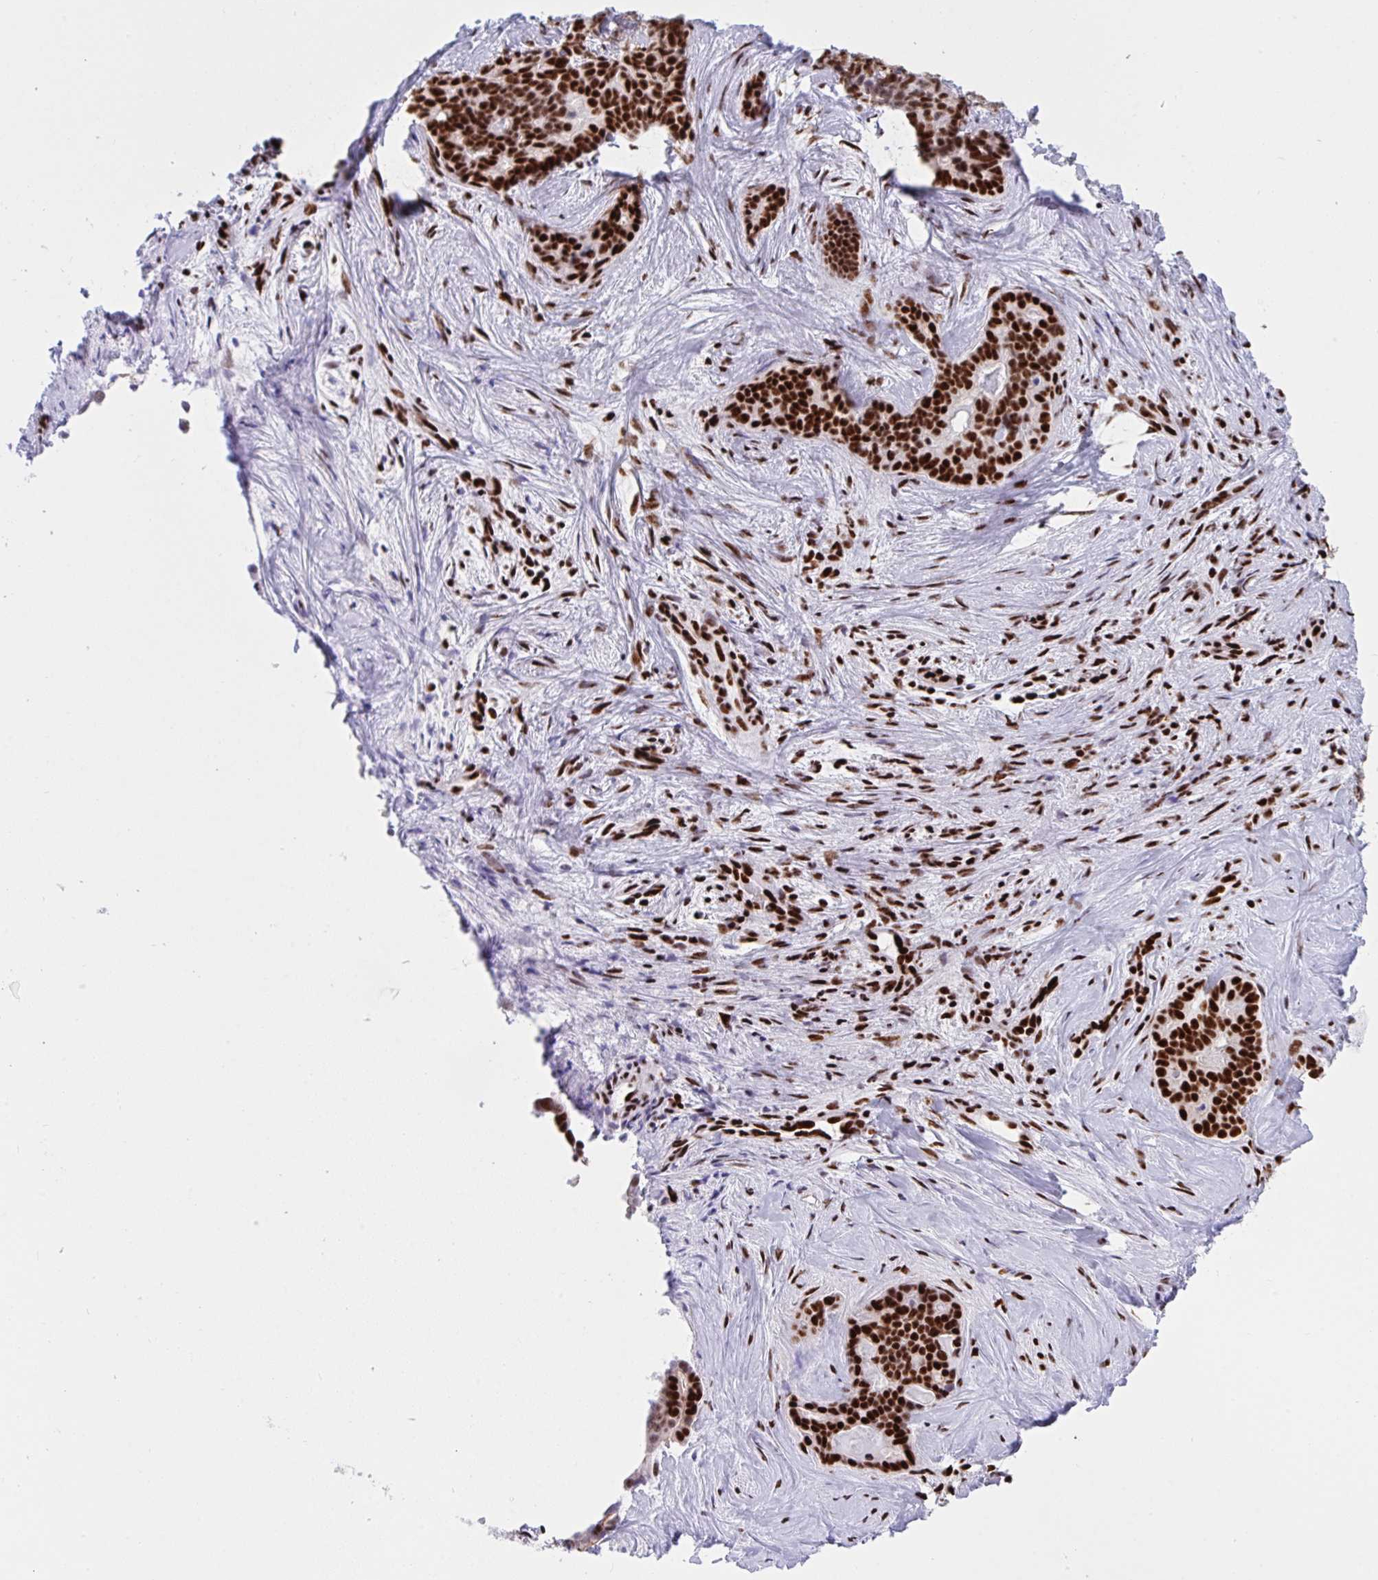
{"staining": {"intensity": "strong", "quantity": ">75%", "location": "nuclear"}, "tissue": "liver cancer", "cell_type": "Tumor cells", "image_type": "cancer", "snomed": [{"axis": "morphology", "description": "Cholangiocarcinoma"}, {"axis": "topography", "description": "Liver"}], "caption": "High-magnification brightfield microscopy of liver cholangiocarcinoma stained with DAB (3,3'-diaminobenzidine) (brown) and counterstained with hematoxylin (blue). tumor cells exhibit strong nuclear expression is identified in approximately>75% of cells.", "gene": "IKZF2", "patient": {"sex": "female", "age": 64}}